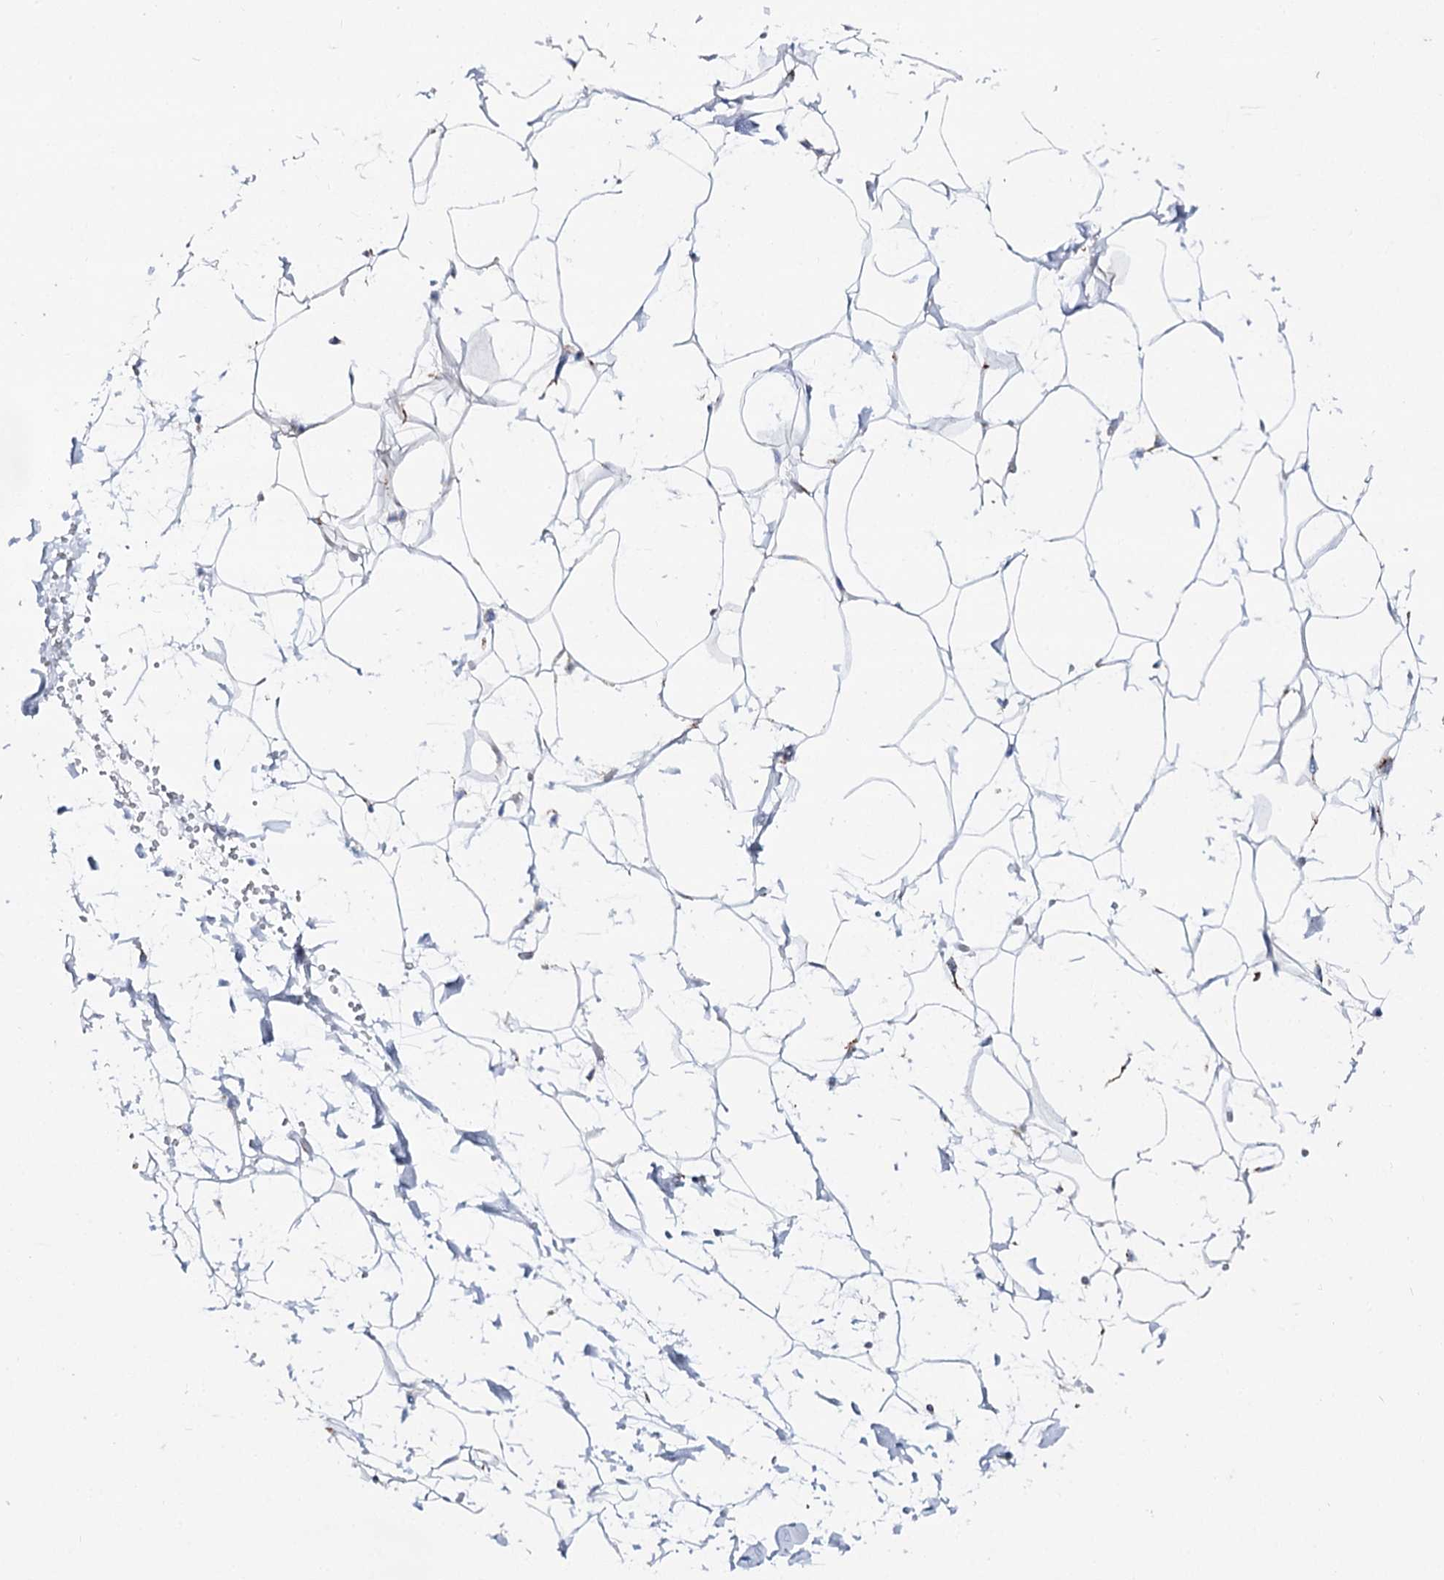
{"staining": {"intensity": "negative", "quantity": "none", "location": "none"}, "tissue": "adipose tissue", "cell_type": "Adipocytes", "image_type": "normal", "snomed": [{"axis": "morphology", "description": "Normal tissue, NOS"}, {"axis": "topography", "description": "Breast"}], "caption": "Image shows no protein expression in adipocytes of normal adipose tissue.", "gene": "SLC3A1", "patient": {"sex": "female", "age": 26}}